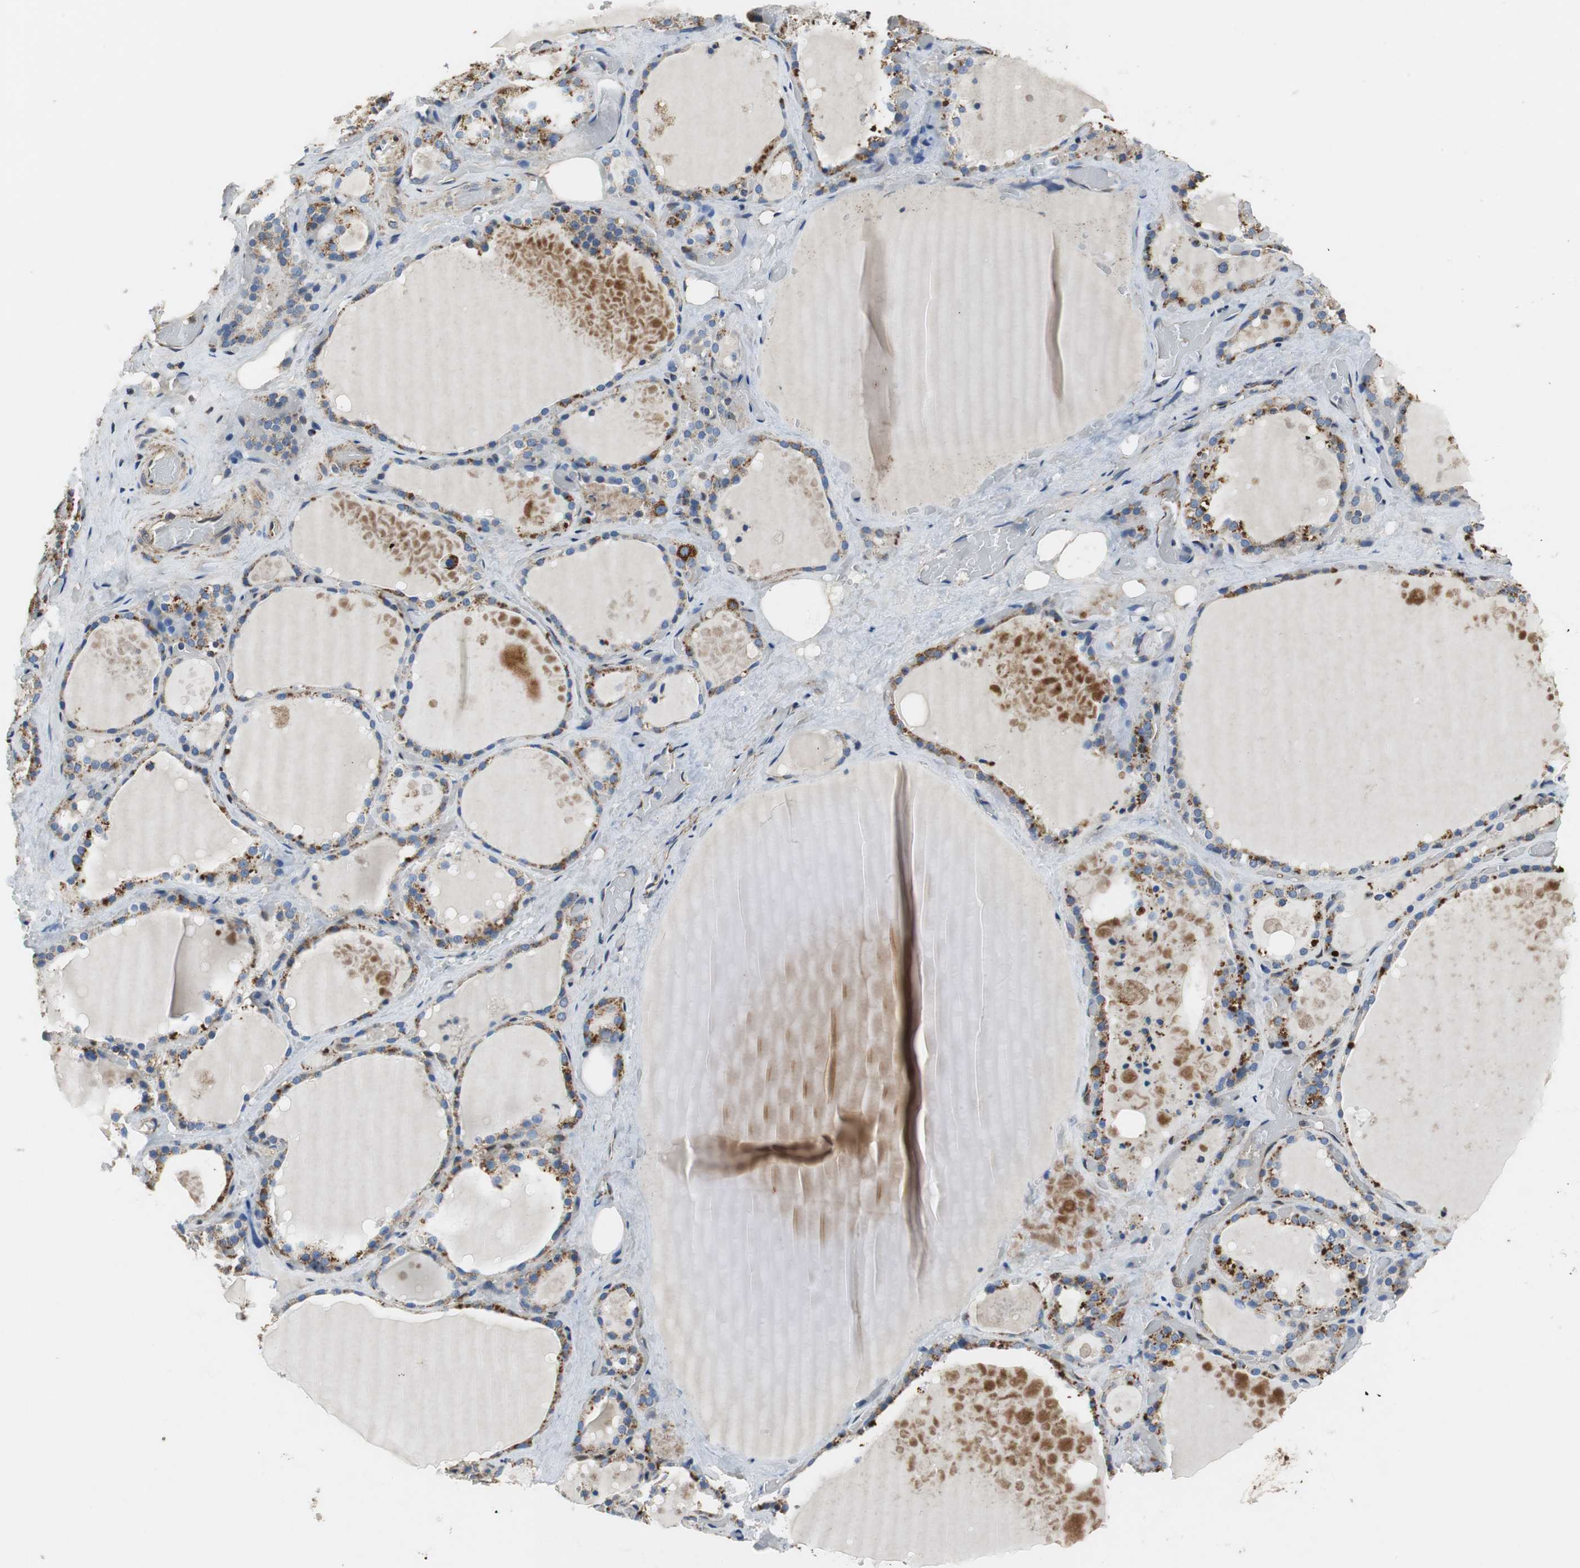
{"staining": {"intensity": "moderate", "quantity": "25%-75%", "location": "cytoplasmic/membranous"}, "tissue": "thyroid gland", "cell_type": "Glandular cells", "image_type": "normal", "snomed": [{"axis": "morphology", "description": "Normal tissue, NOS"}, {"axis": "topography", "description": "Thyroid gland"}], "caption": "Immunohistochemistry photomicrograph of benign thyroid gland stained for a protein (brown), which demonstrates medium levels of moderate cytoplasmic/membranous expression in about 25%-75% of glandular cells.", "gene": "GSTK1", "patient": {"sex": "male", "age": 61}}